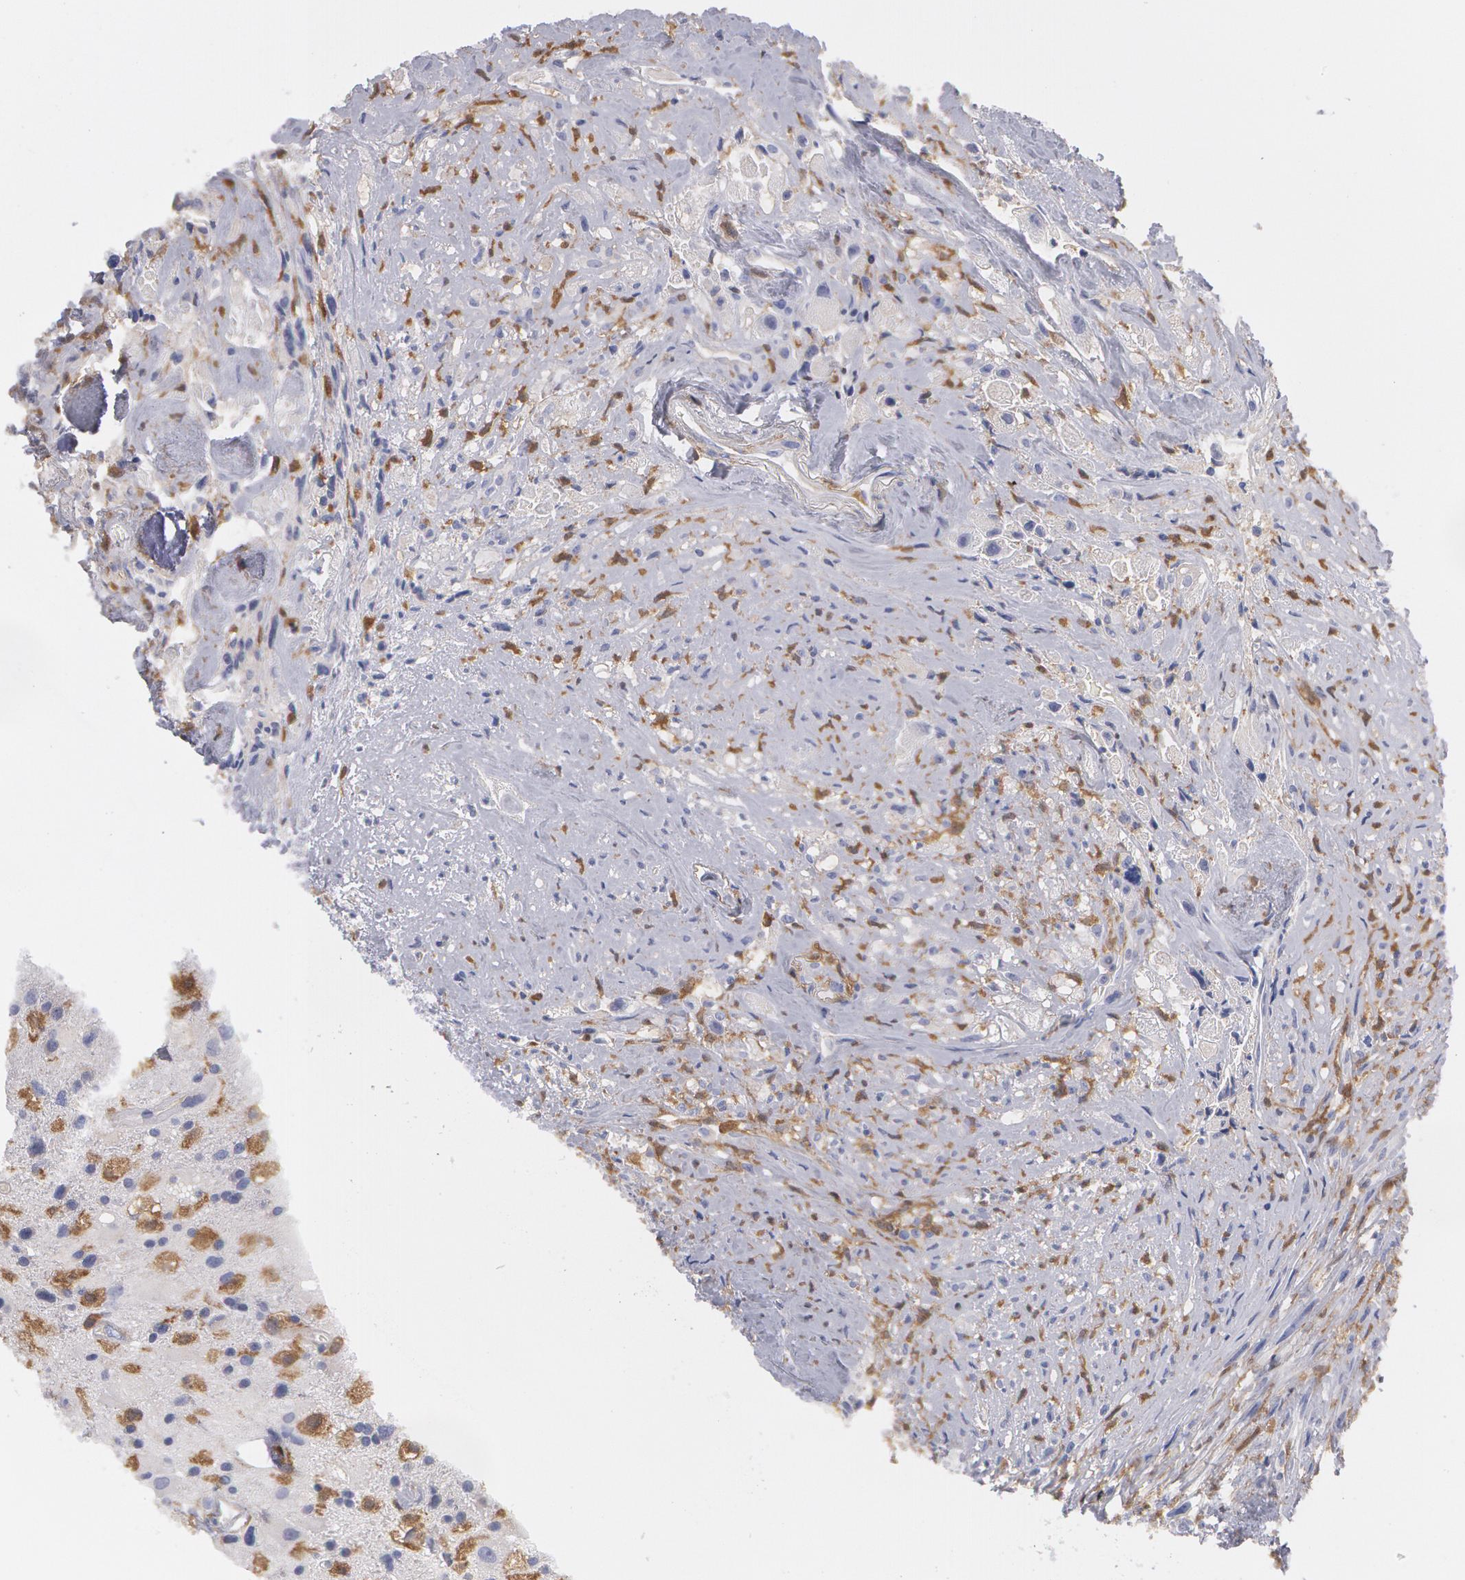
{"staining": {"intensity": "negative", "quantity": "none", "location": "none"}, "tissue": "glioma", "cell_type": "Tumor cells", "image_type": "cancer", "snomed": [{"axis": "morphology", "description": "Glioma, malignant, High grade"}, {"axis": "topography", "description": "Brain"}], "caption": "Glioma was stained to show a protein in brown. There is no significant staining in tumor cells.", "gene": "SYK", "patient": {"sex": "male", "age": 48}}